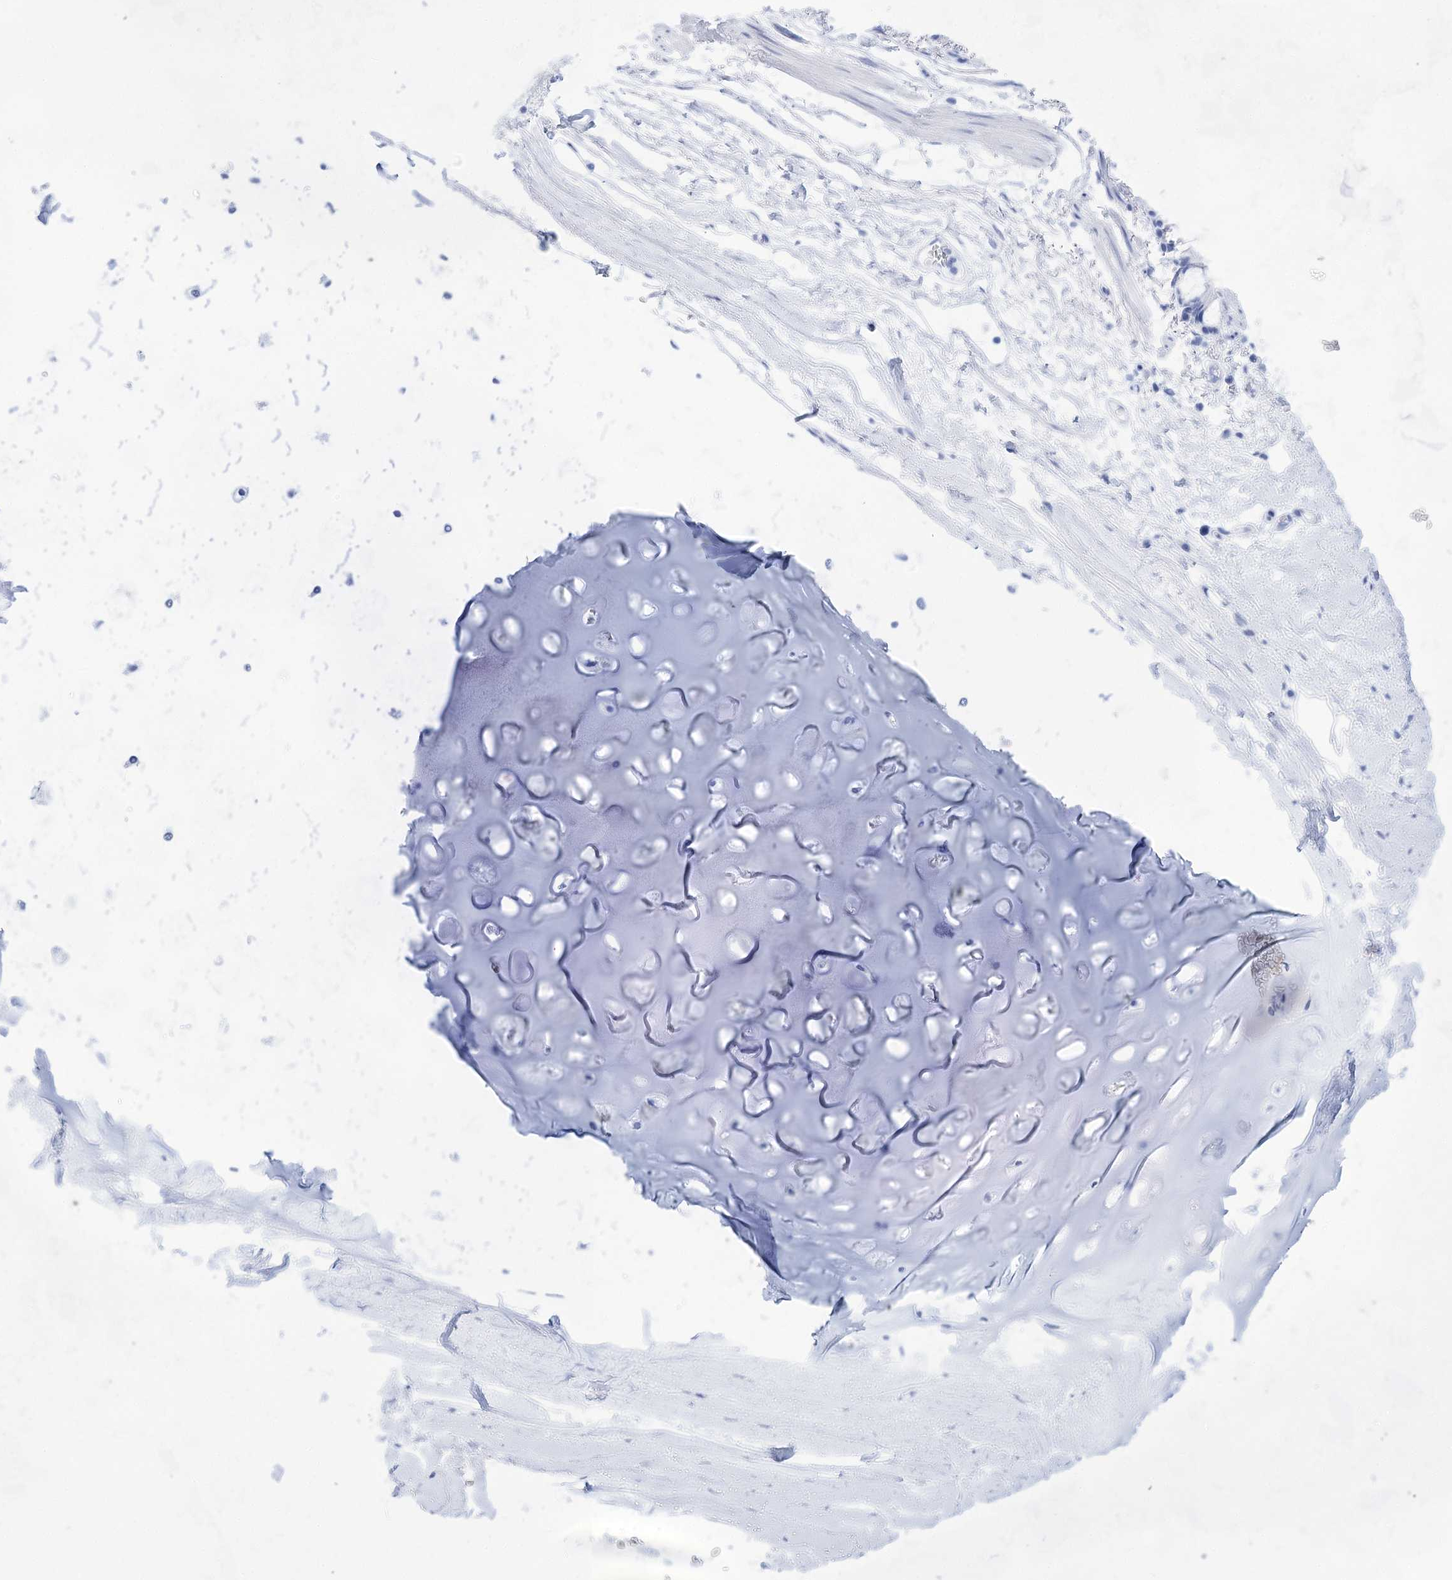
{"staining": {"intensity": "negative", "quantity": "none", "location": "none"}, "tissue": "adipose tissue", "cell_type": "Adipocytes", "image_type": "normal", "snomed": [{"axis": "morphology", "description": "Normal tissue, NOS"}, {"axis": "topography", "description": "Lymph node"}, {"axis": "topography", "description": "Bronchus"}], "caption": "This image is of normal adipose tissue stained with immunohistochemistry (IHC) to label a protein in brown with the nuclei are counter-stained blue. There is no expression in adipocytes.", "gene": "LALBA", "patient": {"sex": "male", "age": 63}}